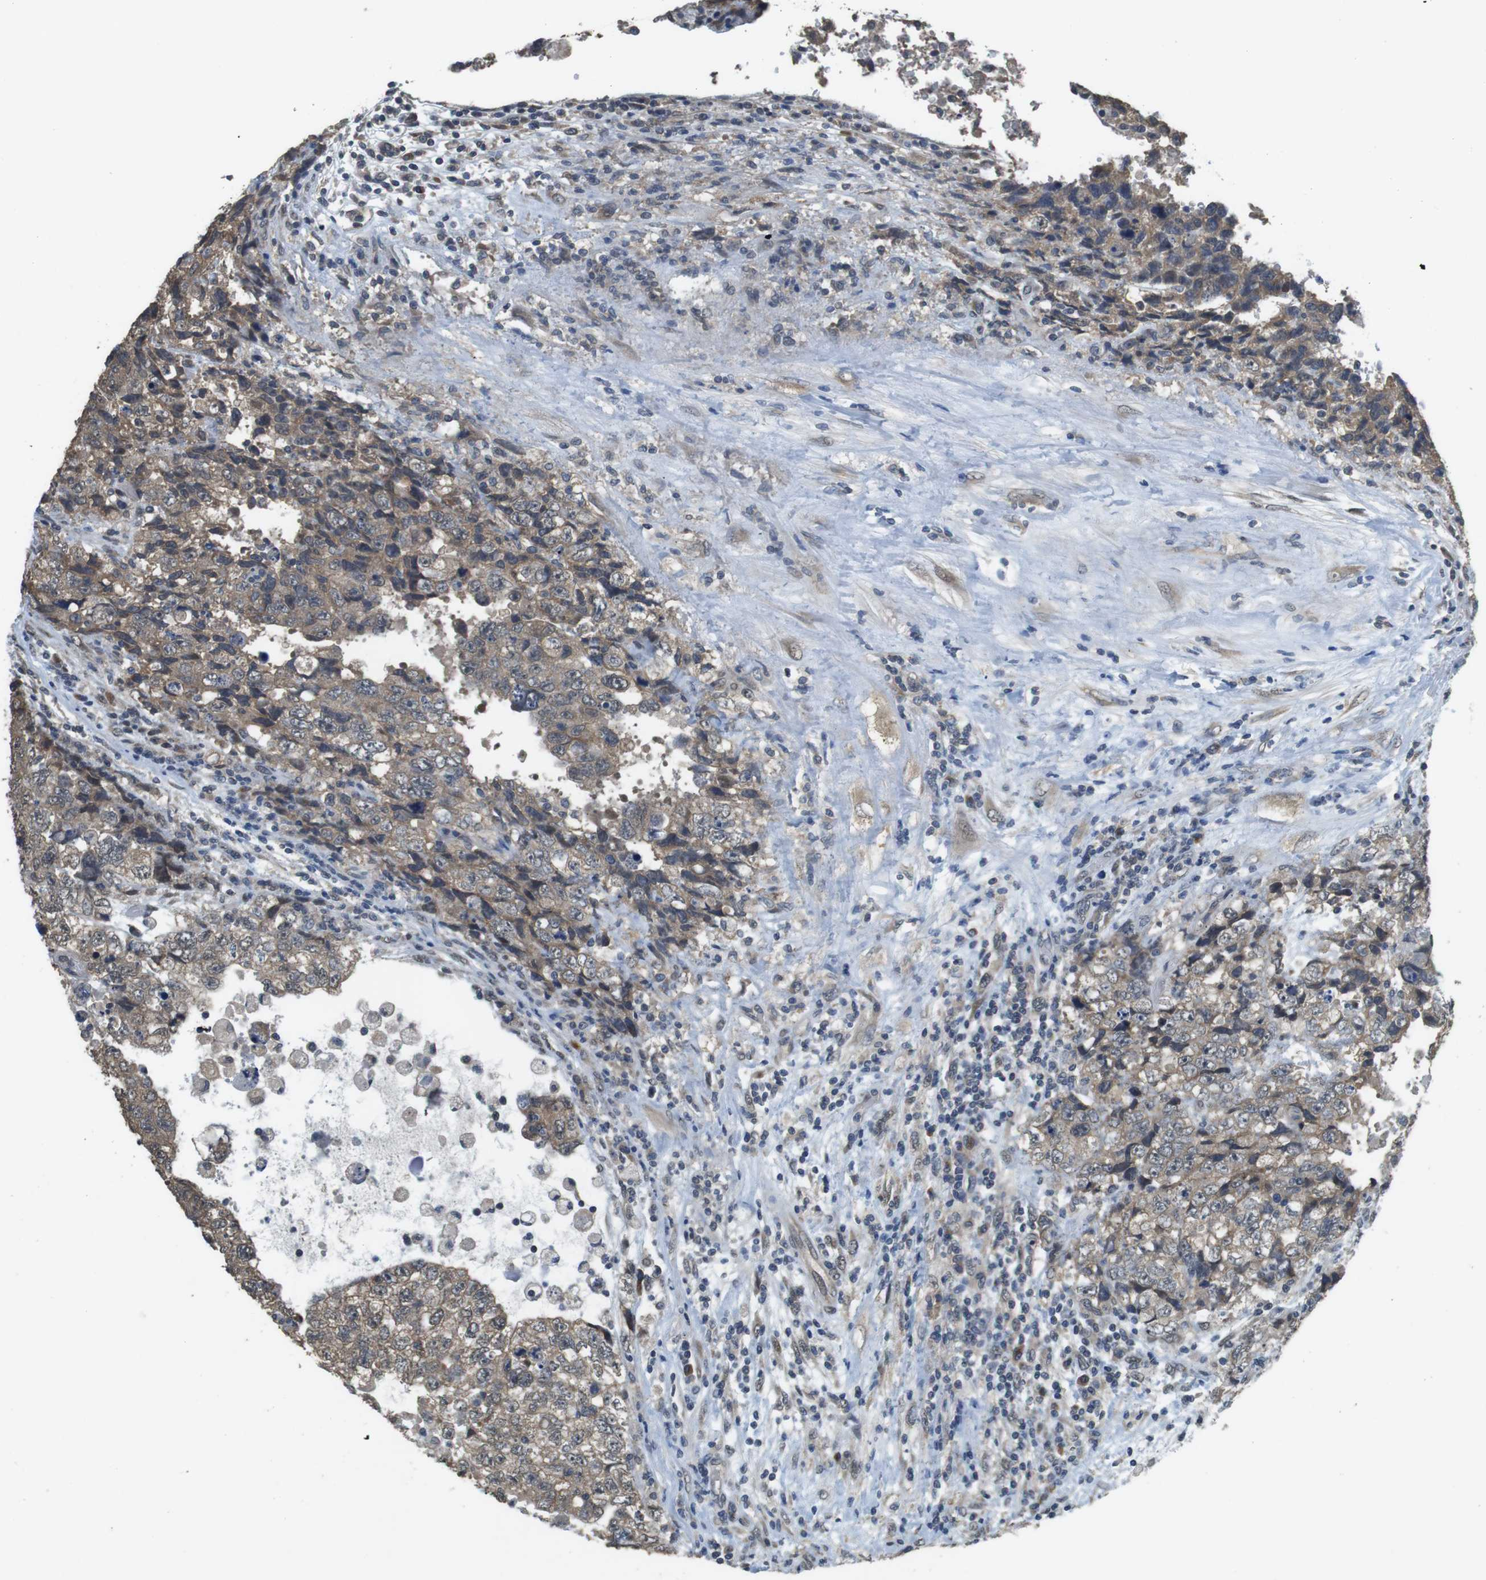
{"staining": {"intensity": "moderate", "quantity": "25%-75%", "location": "cytoplasmic/membranous"}, "tissue": "testis cancer", "cell_type": "Tumor cells", "image_type": "cancer", "snomed": [{"axis": "morphology", "description": "Carcinoma, Embryonal, NOS"}, {"axis": "topography", "description": "Testis"}], "caption": "Testis cancer (embryonal carcinoma) stained for a protein (brown) demonstrates moderate cytoplasmic/membranous positive positivity in approximately 25%-75% of tumor cells.", "gene": "CLDN7", "patient": {"sex": "male", "age": 36}}